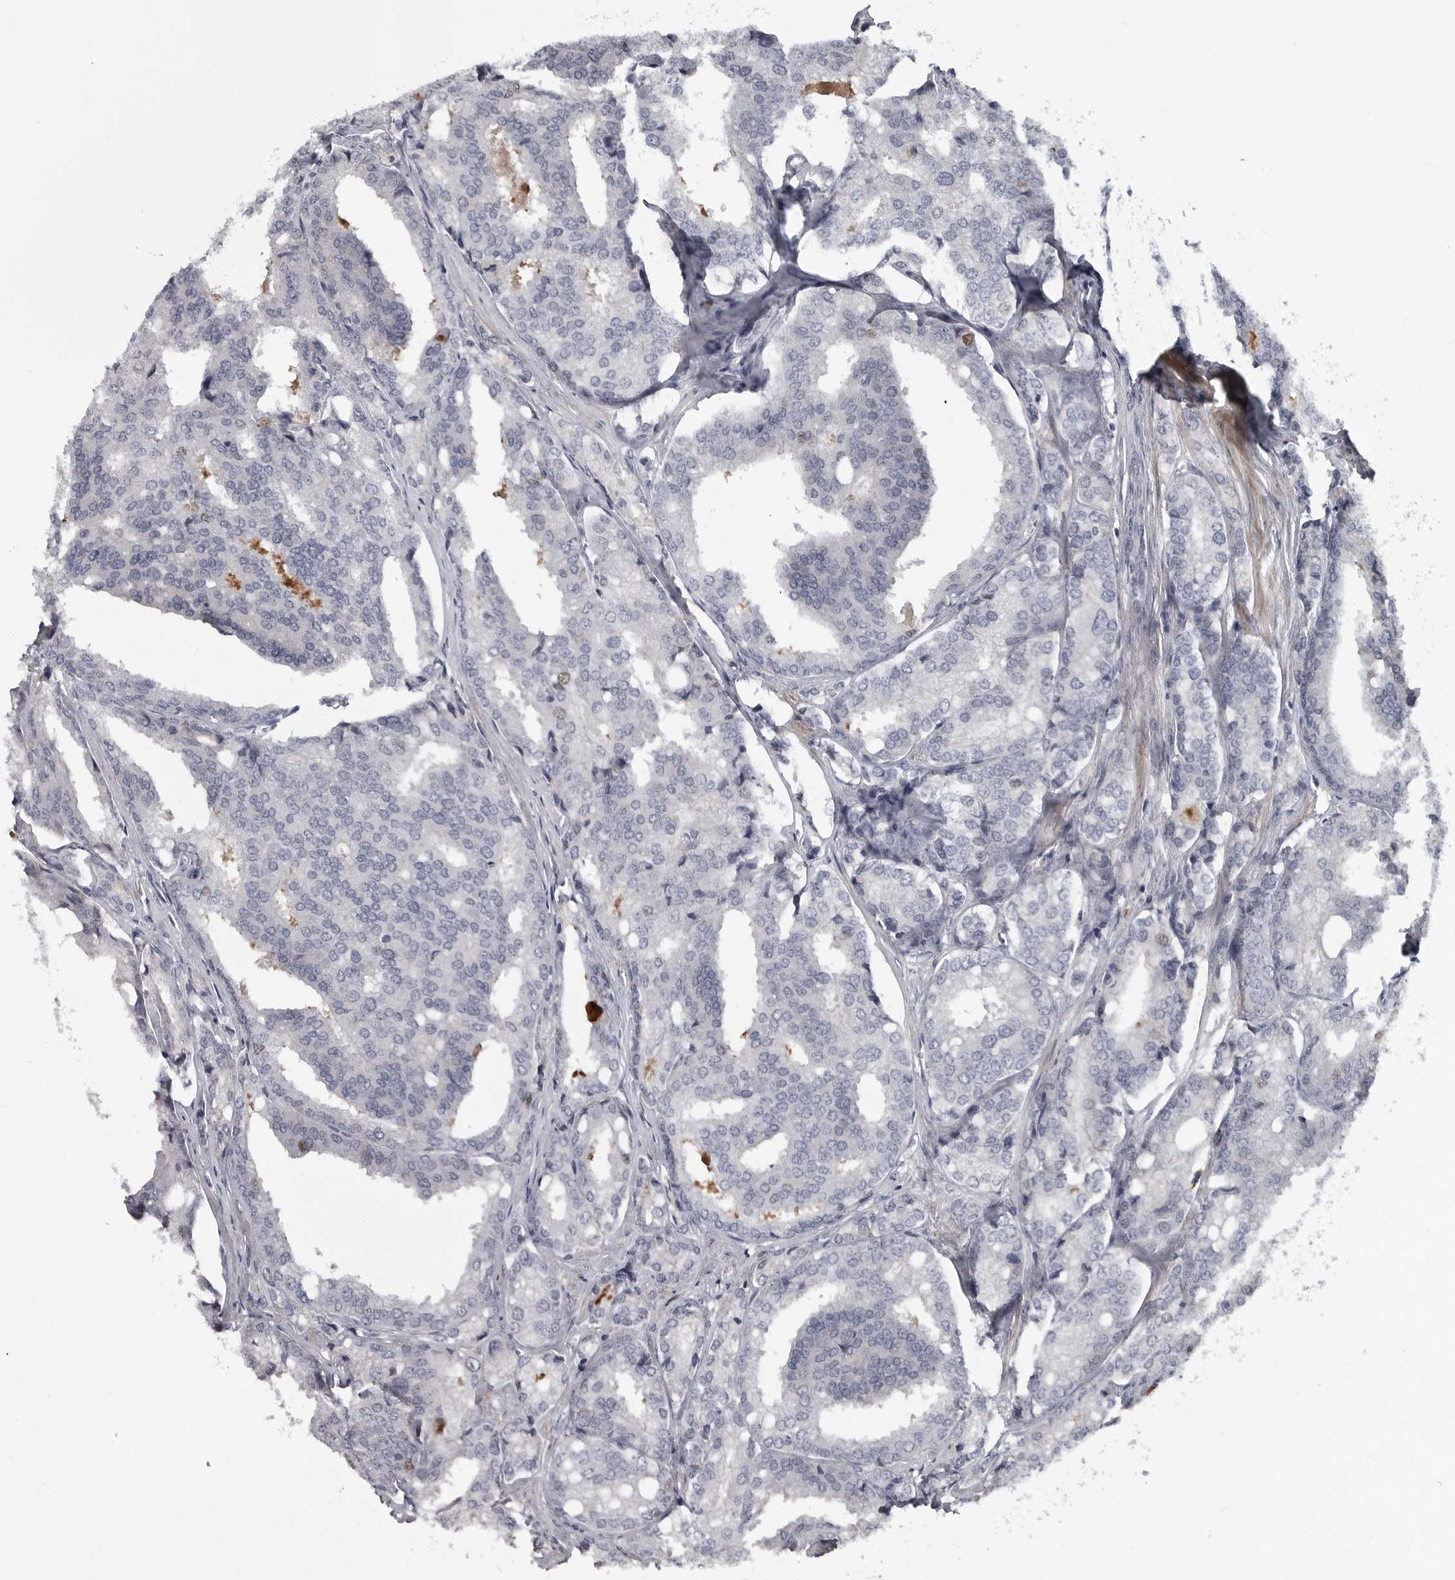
{"staining": {"intensity": "negative", "quantity": "none", "location": "none"}, "tissue": "prostate cancer", "cell_type": "Tumor cells", "image_type": "cancer", "snomed": [{"axis": "morphology", "description": "Adenocarcinoma, High grade"}, {"axis": "topography", "description": "Prostate"}], "caption": "Photomicrograph shows no protein expression in tumor cells of prostate cancer tissue.", "gene": "ZNF277", "patient": {"sex": "male", "age": 50}}